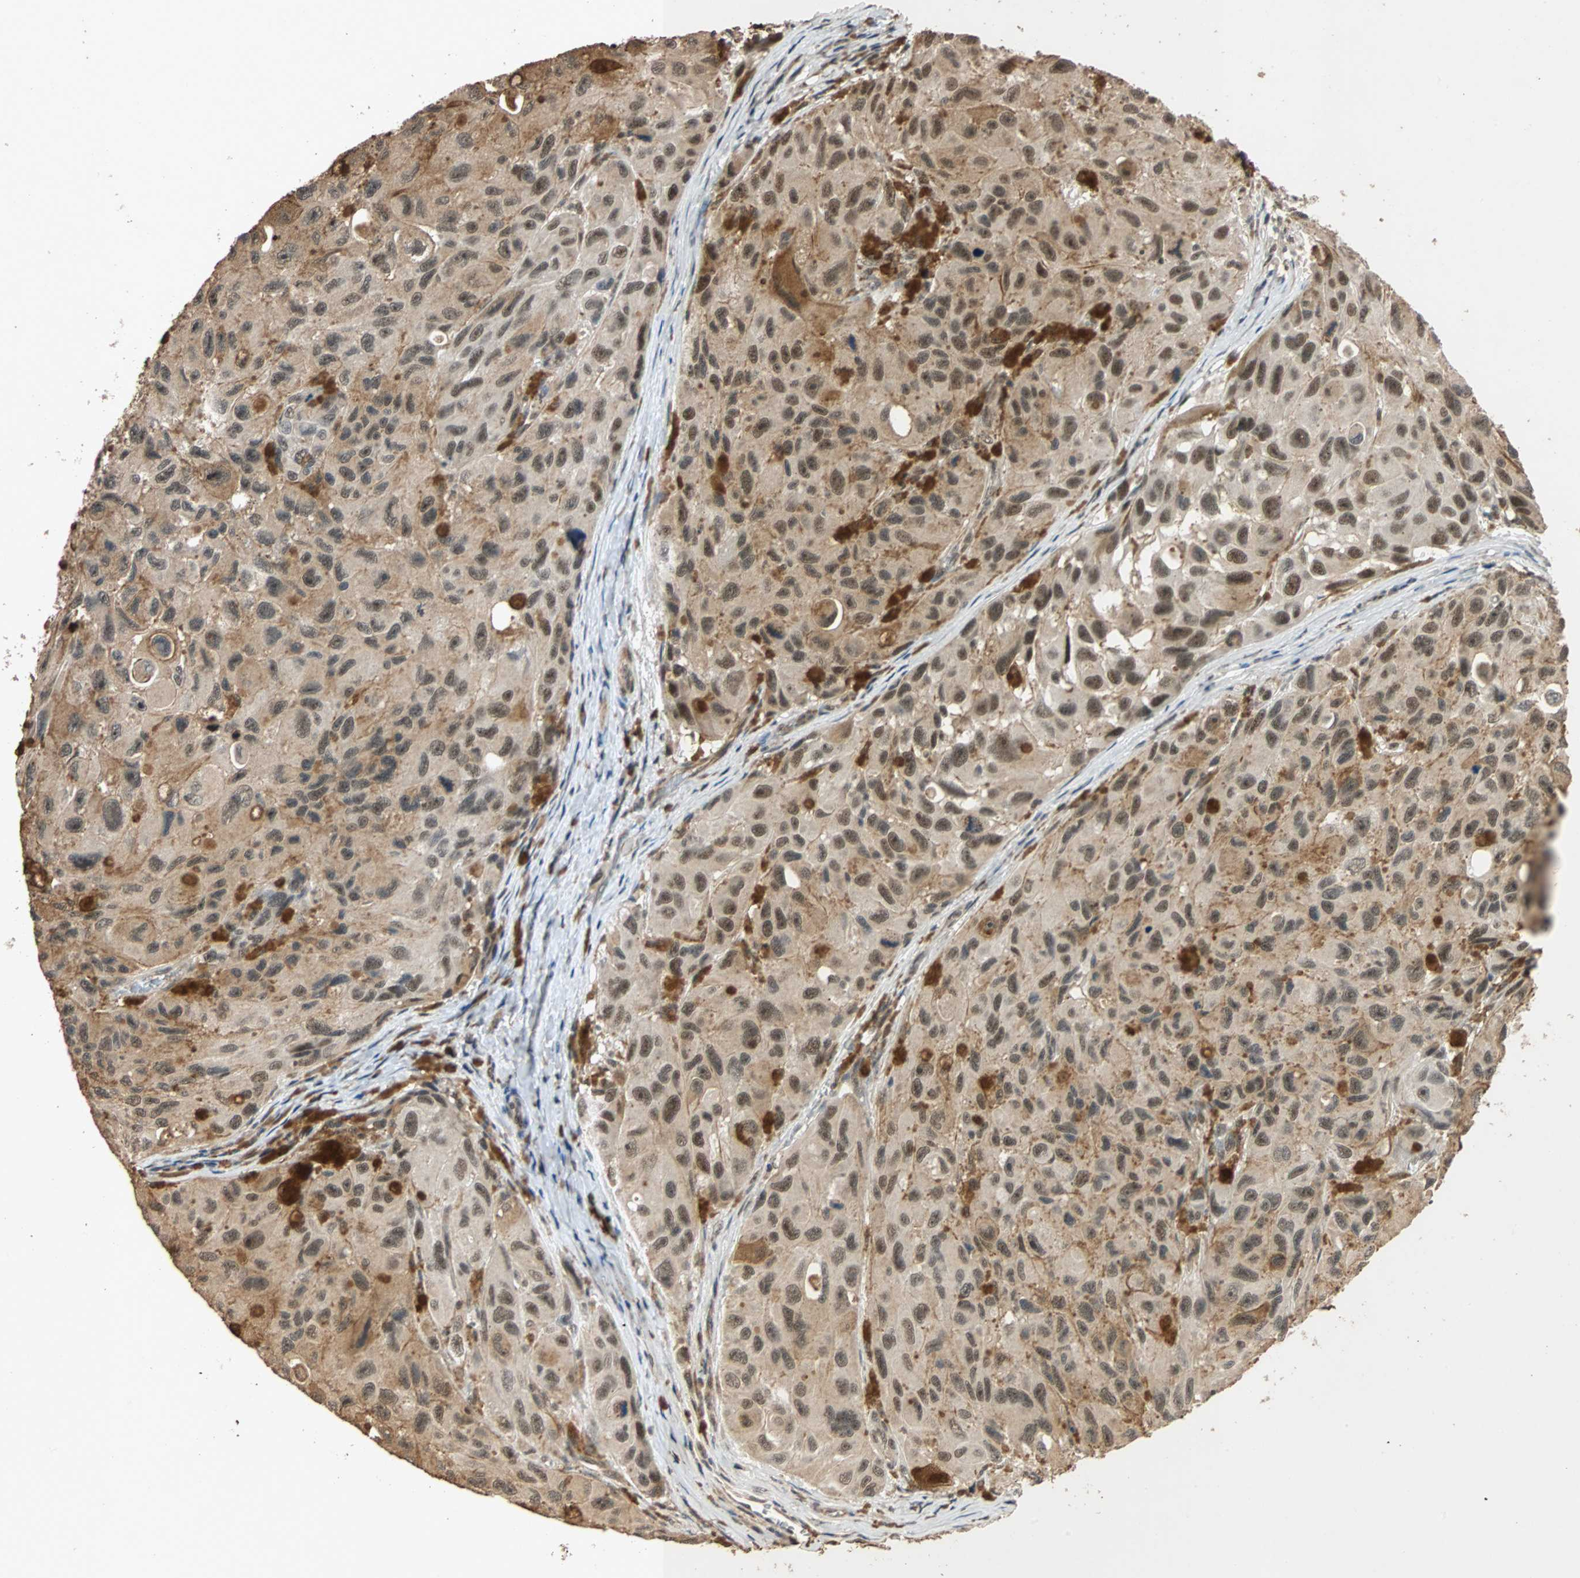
{"staining": {"intensity": "strong", "quantity": ">75%", "location": "cytoplasmic/membranous,nuclear"}, "tissue": "melanoma", "cell_type": "Tumor cells", "image_type": "cancer", "snomed": [{"axis": "morphology", "description": "Malignant melanoma, NOS"}, {"axis": "topography", "description": "Skin"}], "caption": "Immunohistochemistry of melanoma reveals high levels of strong cytoplasmic/membranous and nuclear positivity in about >75% of tumor cells.", "gene": "CDC5L", "patient": {"sex": "female", "age": 73}}